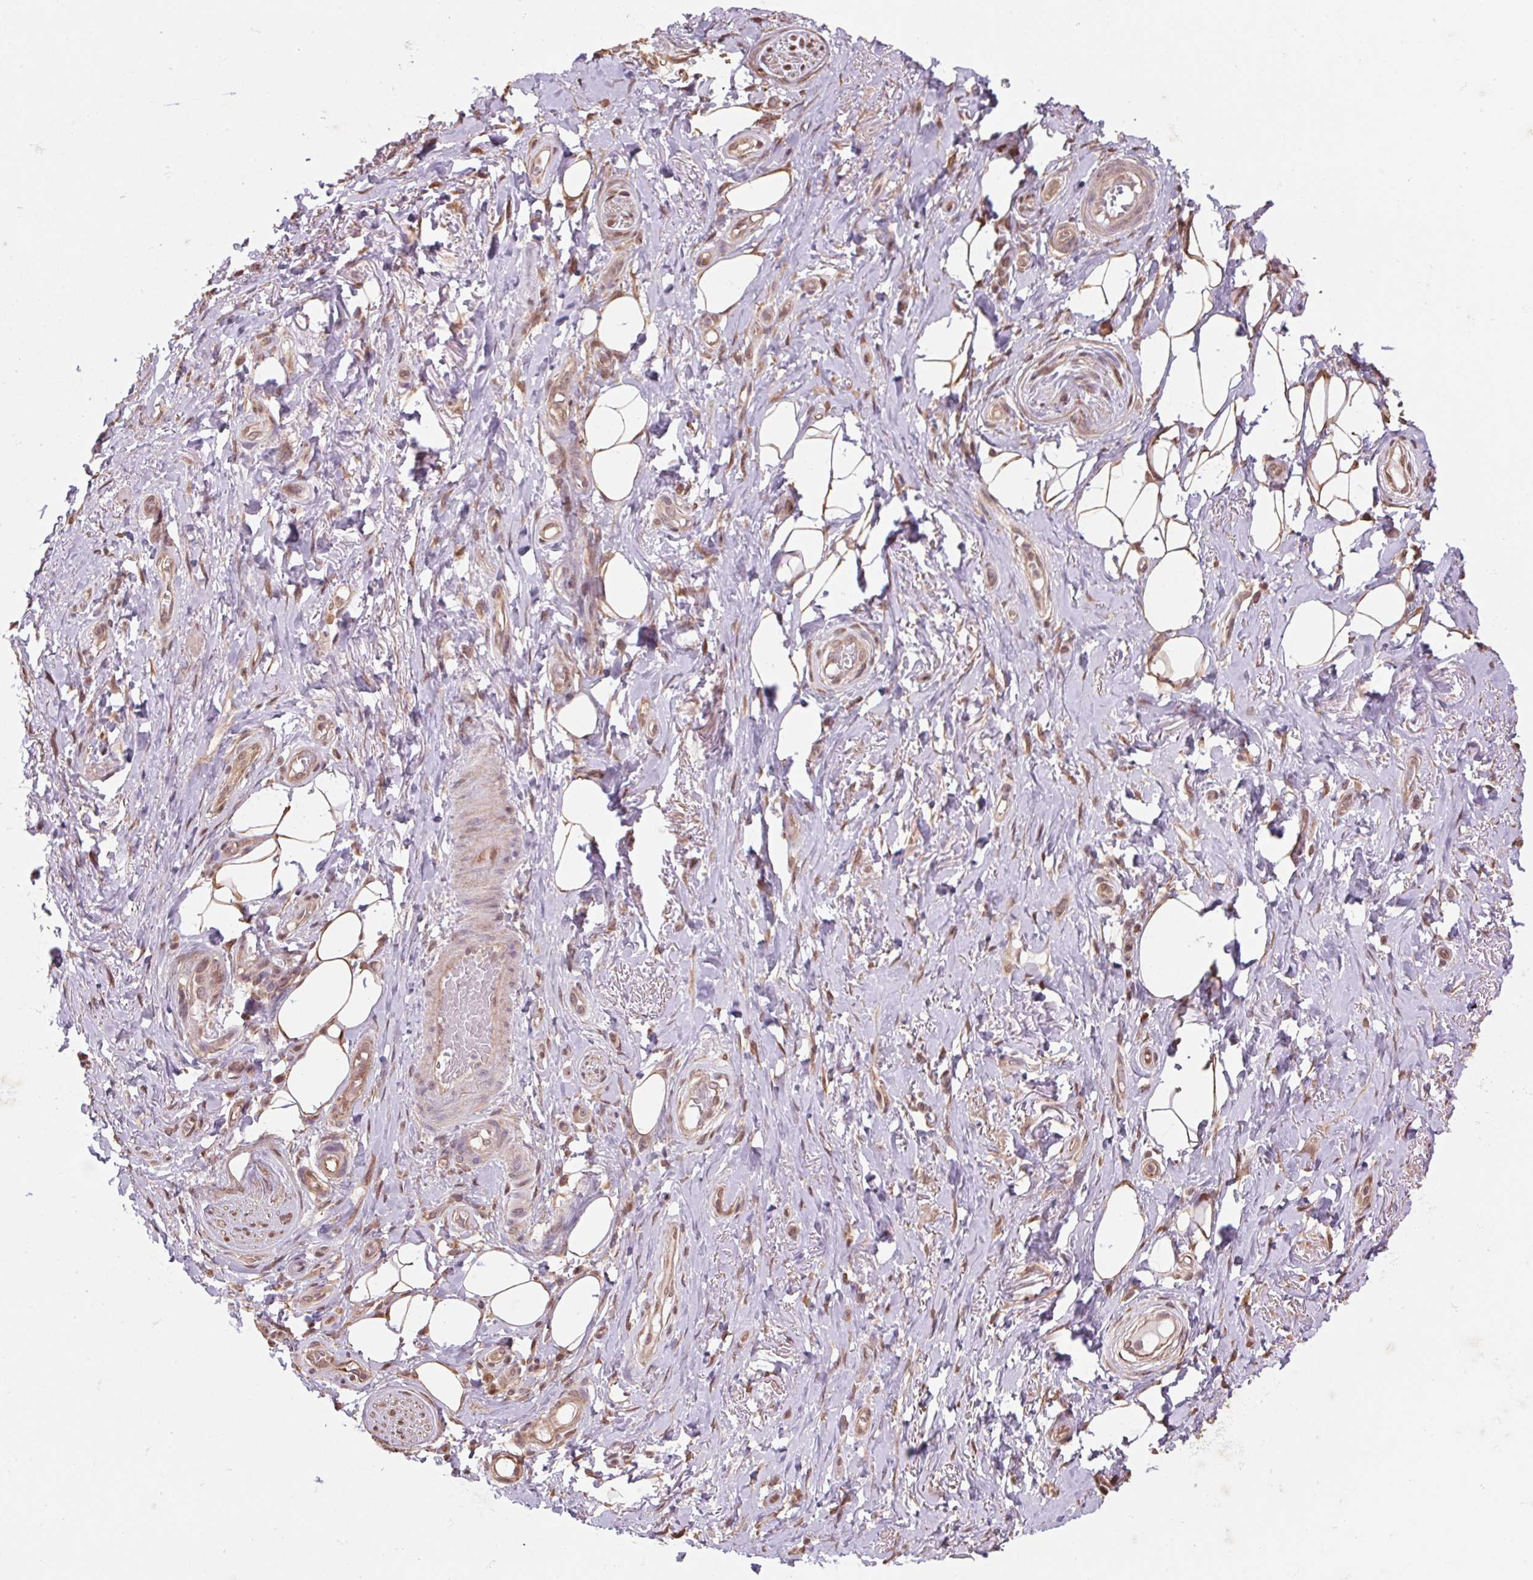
{"staining": {"intensity": "moderate", "quantity": ">75%", "location": "cytoplasmic/membranous"}, "tissue": "adipose tissue", "cell_type": "Adipocytes", "image_type": "normal", "snomed": [{"axis": "morphology", "description": "Normal tissue, NOS"}, {"axis": "topography", "description": "Anal"}, {"axis": "topography", "description": "Peripheral nerve tissue"}], "caption": "High-power microscopy captured an IHC image of benign adipose tissue, revealing moderate cytoplasmic/membranous positivity in approximately >75% of adipocytes. (DAB = brown stain, brightfield microscopy at high magnification).", "gene": "CUTA", "patient": {"sex": "male", "age": 53}}